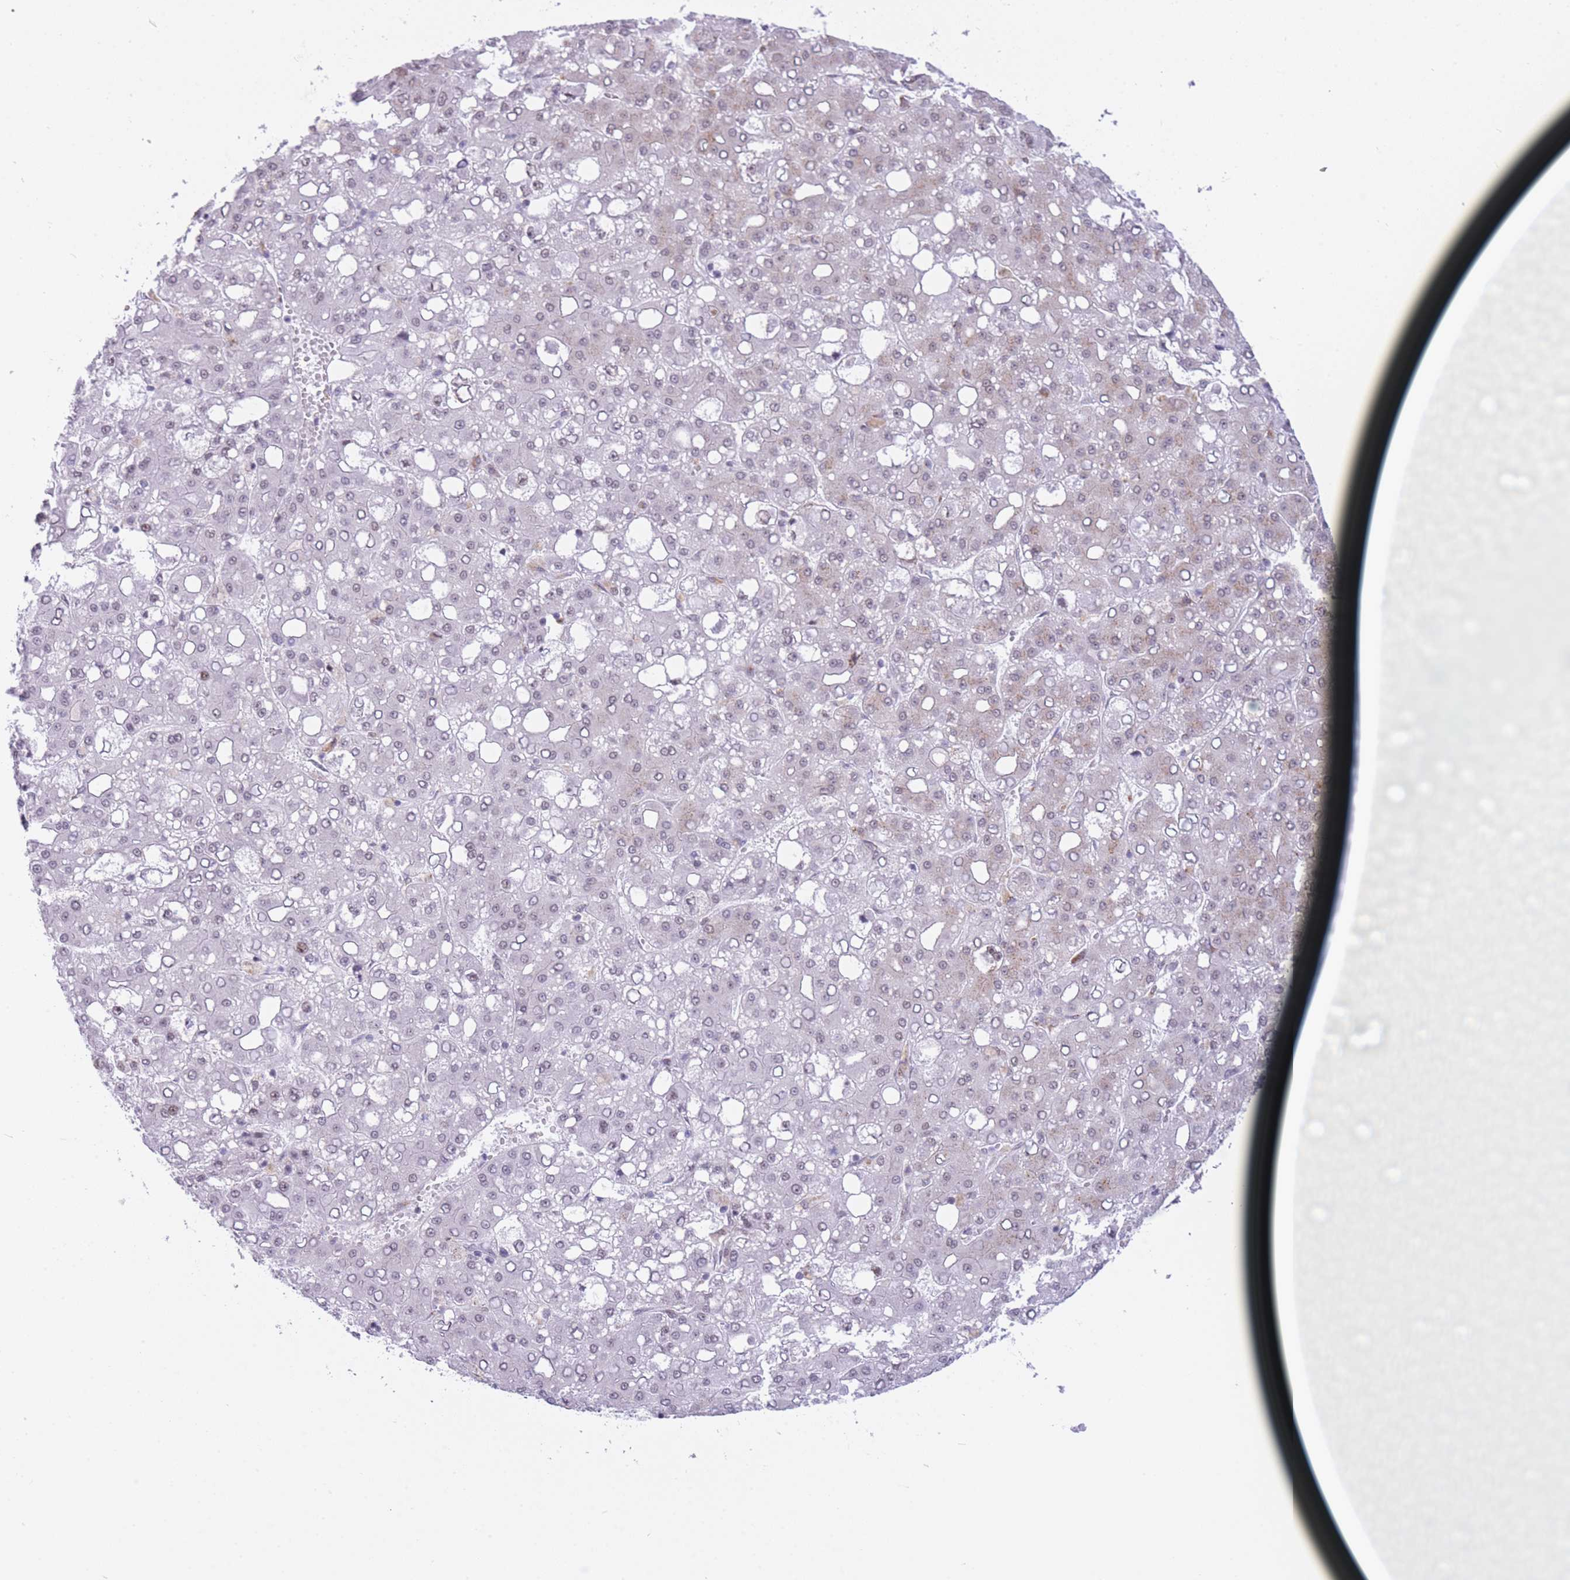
{"staining": {"intensity": "weak", "quantity": "<25%", "location": "cytoplasmic/membranous"}, "tissue": "liver cancer", "cell_type": "Tumor cells", "image_type": "cancer", "snomed": [{"axis": "morphology", "description": "Carcinoma, Hepatocellular, NOS"}, {"axis": "topography", "description": "Liver"}], "caption": "Protein analysis of hepatocellular carcinoma (liver) exhibits no significant expression in tumor cells.", "gene": "INO80C", "patient": {"sex": "male", "age": 65}}